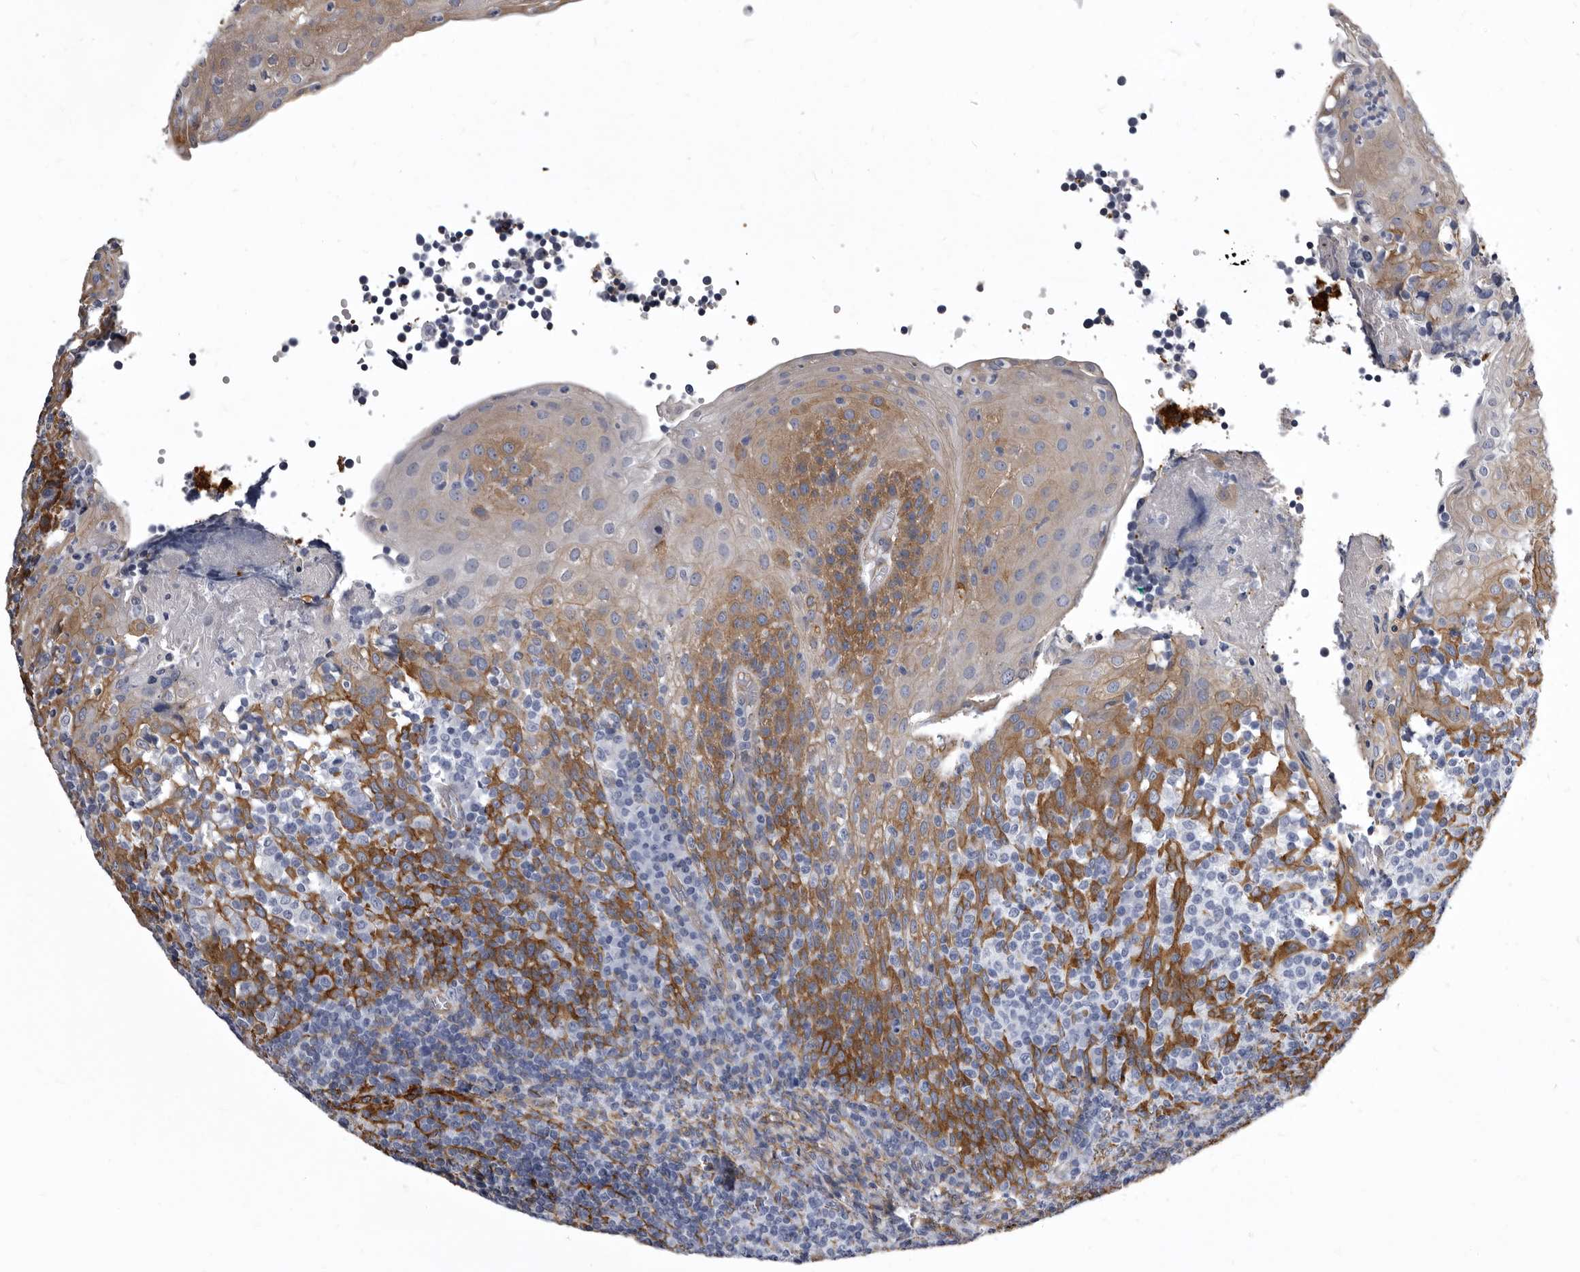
{"staining": {"intensity": "negative", "quantity": "none", "location": "none"}, "tissue": "tonsil", "cell_type": "Non-germinal center cells", "image_type": "normal", "snomed": [{"axis": "morphology", "description": "Normal tissue, NOS"}, {"axis": "topography", "description": "Tonsil"}], "caption": "A photomicrograph of human tonsil is negative for staining in non-germinal center cells. (IHC, brightfield microscopy, high magnification).", "gene": "ENAH", "patient": {"sex": "female", "age": 19}}